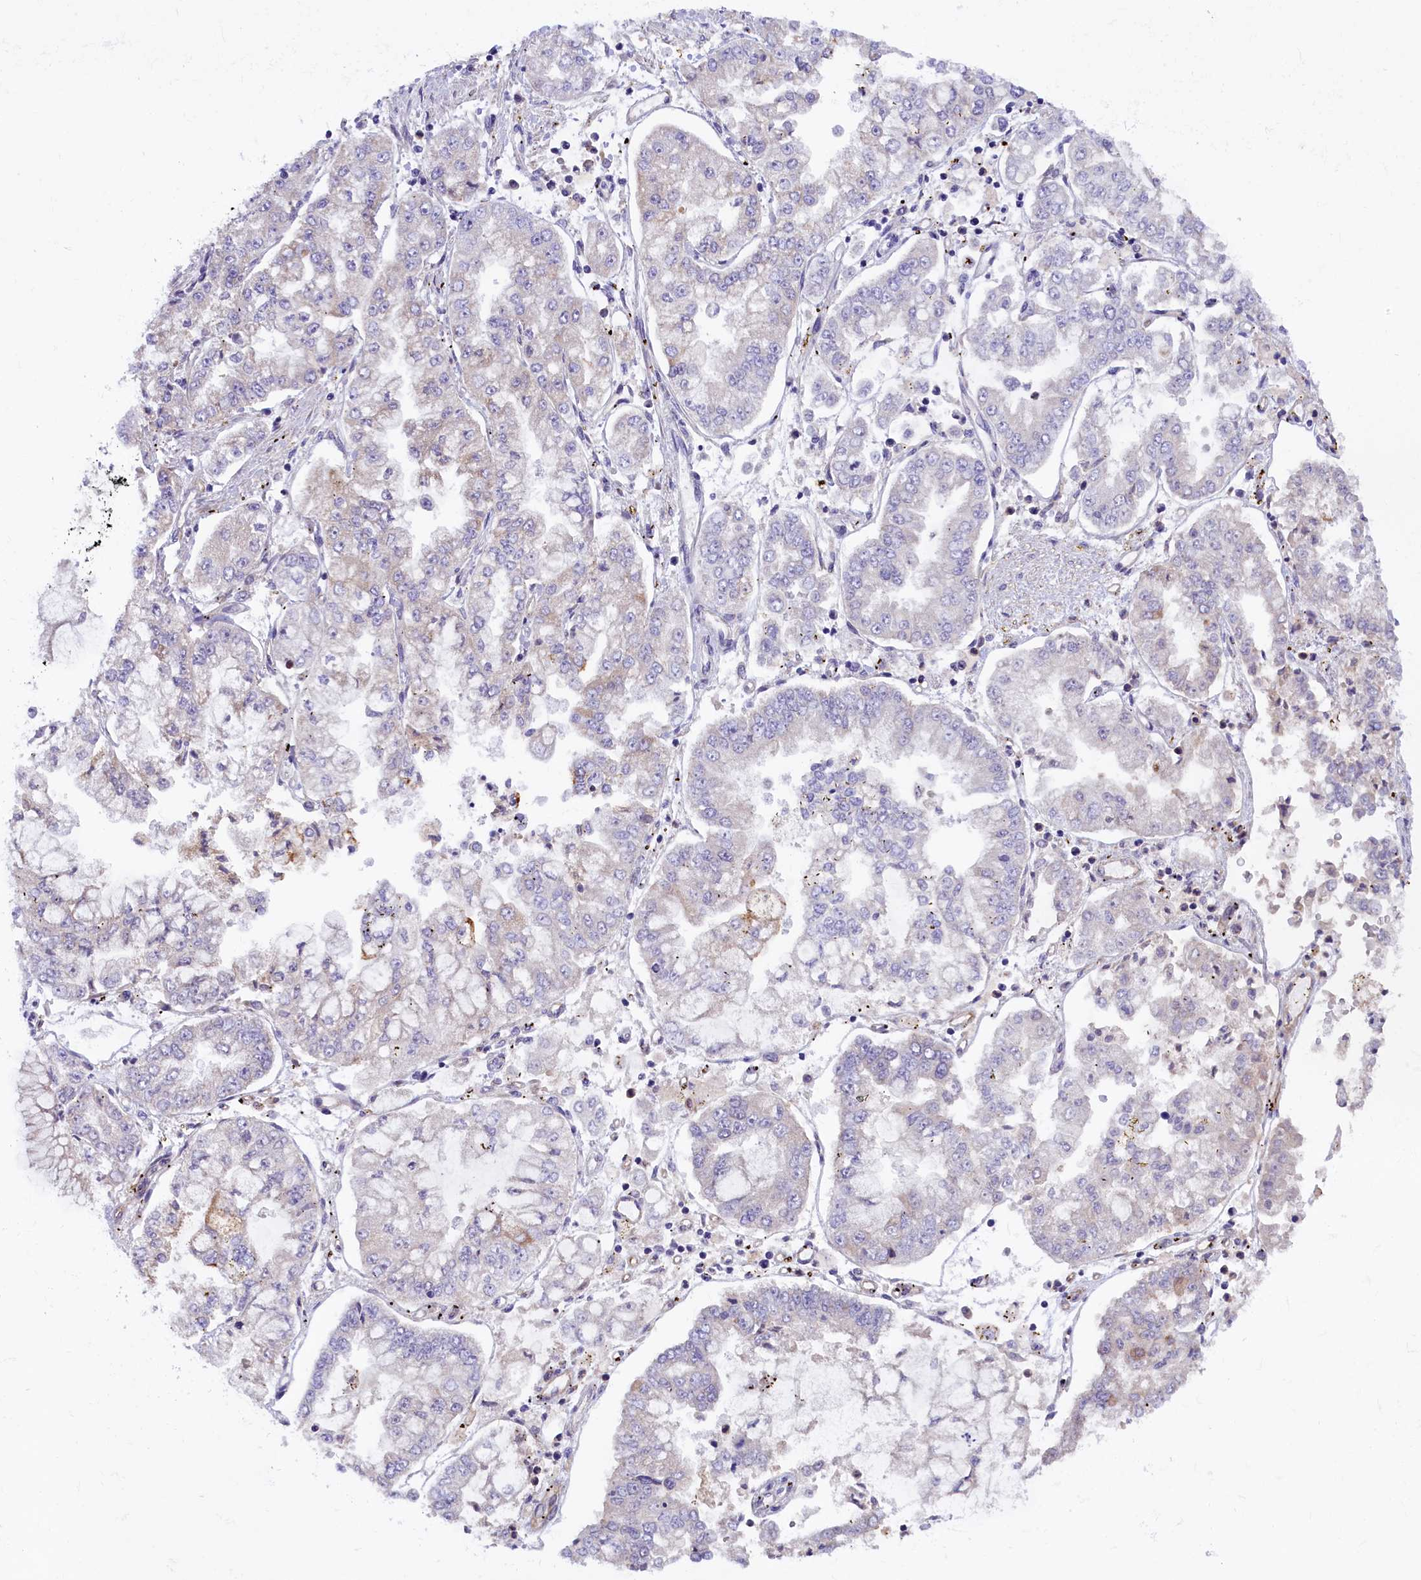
{"staining": {"intensity": "negative", "quantity": "none", "location": "none"}, "tissue": "stomach cancer", "cell_type": "Tumor cells", "image_type": "cancer", "snomed": [{"axis": "morphology", "description": "Adenocarcinoma, NOS"}, {"axis": "topography", "description": "Stomach"}], "caption": "A high-resolution image shows immunohistochemistry staining of adenocarcinoma (stomach), which shows no significant positivity in tumor cells.", "gene": "DNAJB9", "patient": {"sex": "male", "age": 76}}